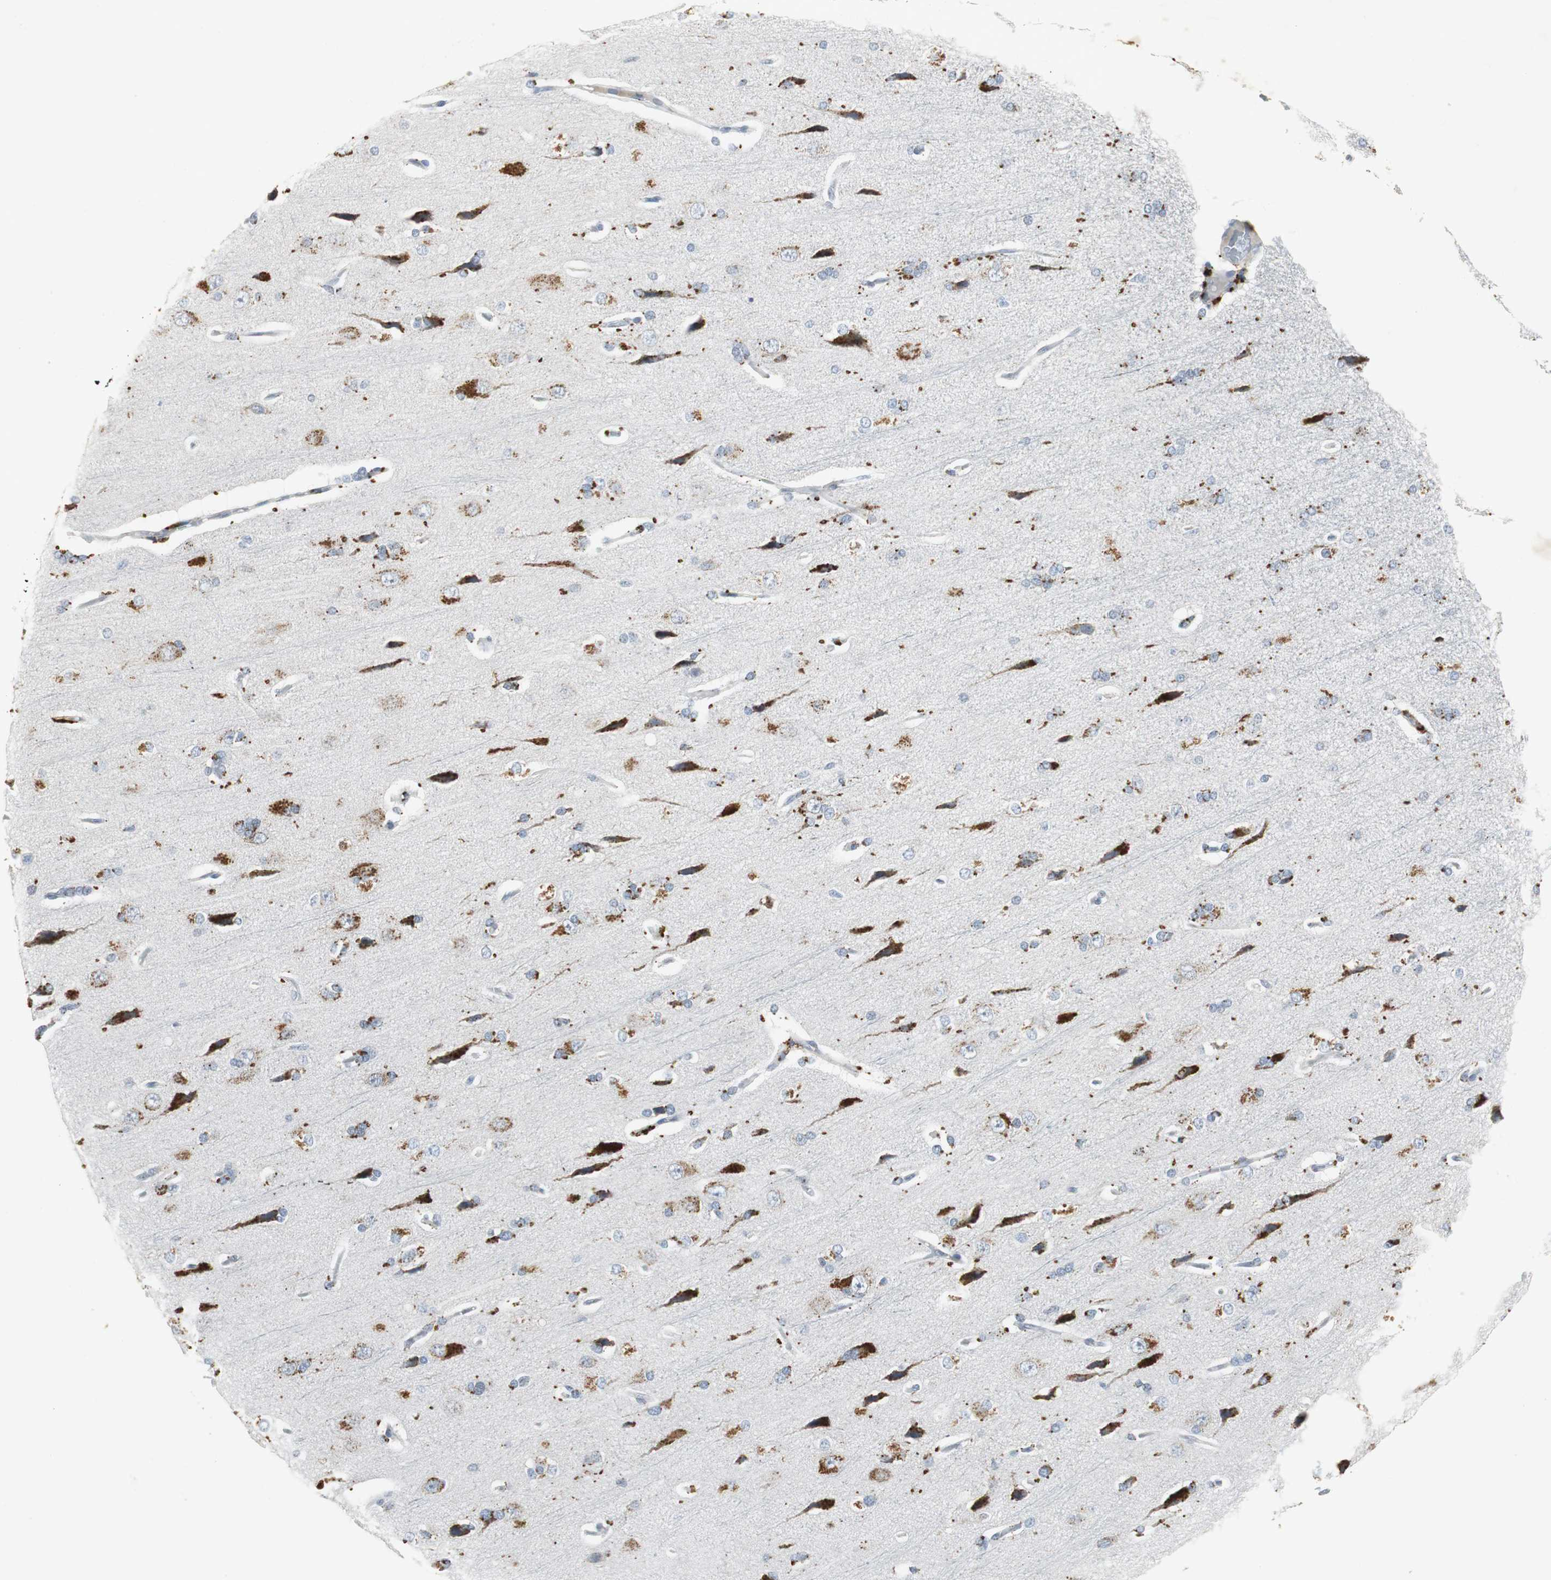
{"staining": {"intensity": "weak", "quantity": "<25%", "location": "cytoplasmic/membranous"}, "tissue": "cerebral cortex", "cell_type": "Endothelial cells", "image_type": "normal", "snomed": [{"axis": "morphology", "description": "Normal tissue, NOS"}, {"axis": "topography", "description": "Cerebral cortex"}], "caption": "Immunohistochemistry (IHC) of unremarkable cerebral cortex exhibits no expression in endothelial cells.", "gene": "NLGN1", "patient": {"sex": "male", "age": 62}}